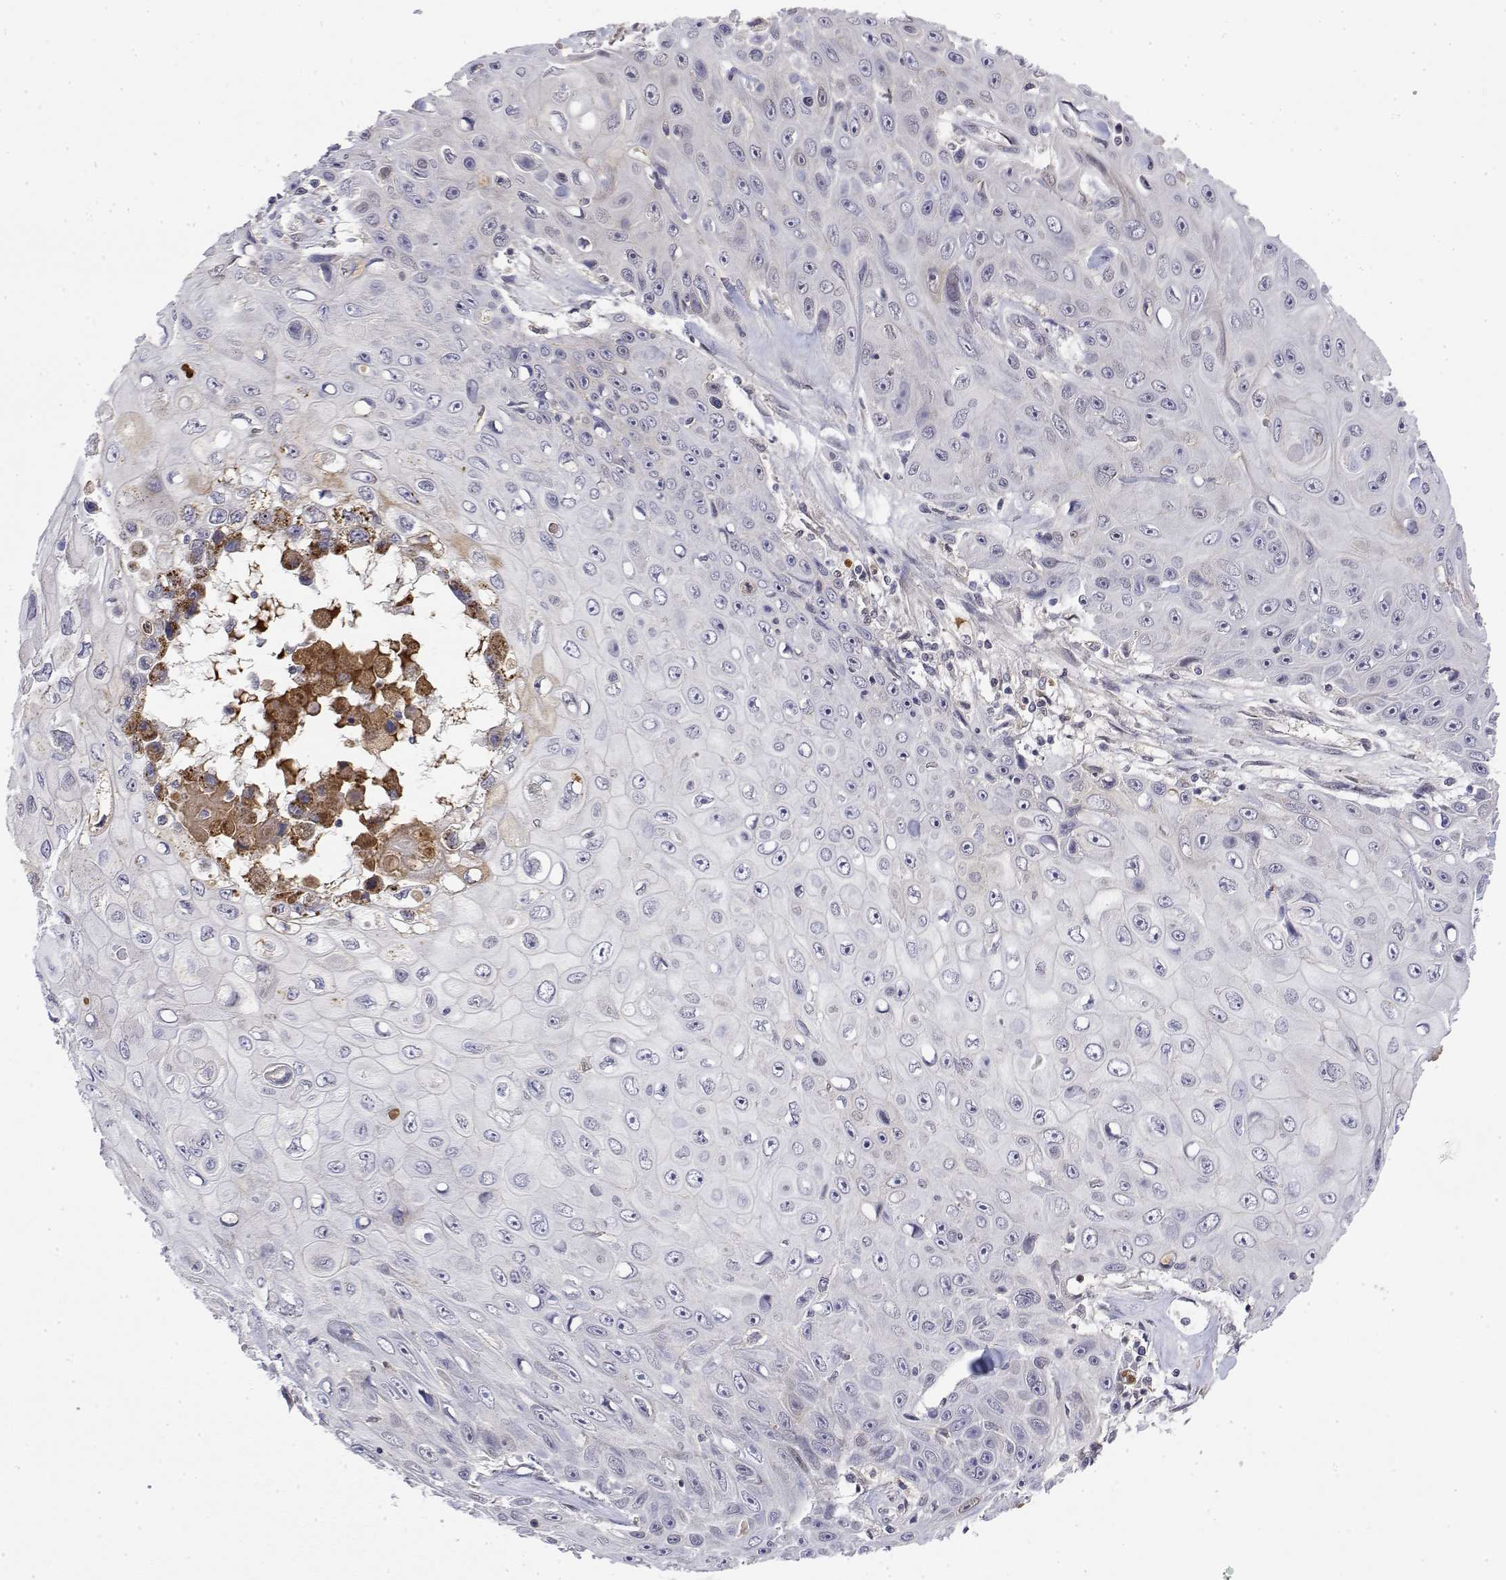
{"staining": {"intensity": "negative", "quantity": "none", "location": "none"}, "tissue": "skin cancer", "cell_type": "Tumor cells", "image_type": "cancer", "snomed": [{"axis": "morphology", "description": "Squamous cell carcinoma, NOS"}, {"axis": "topography", "description": "Skin"}], "caption": "Tumor cells are negative for protein expression in human skin cancer.", "gene": "IGFBP4", "patient": {"sex": "male", "age": 82}}